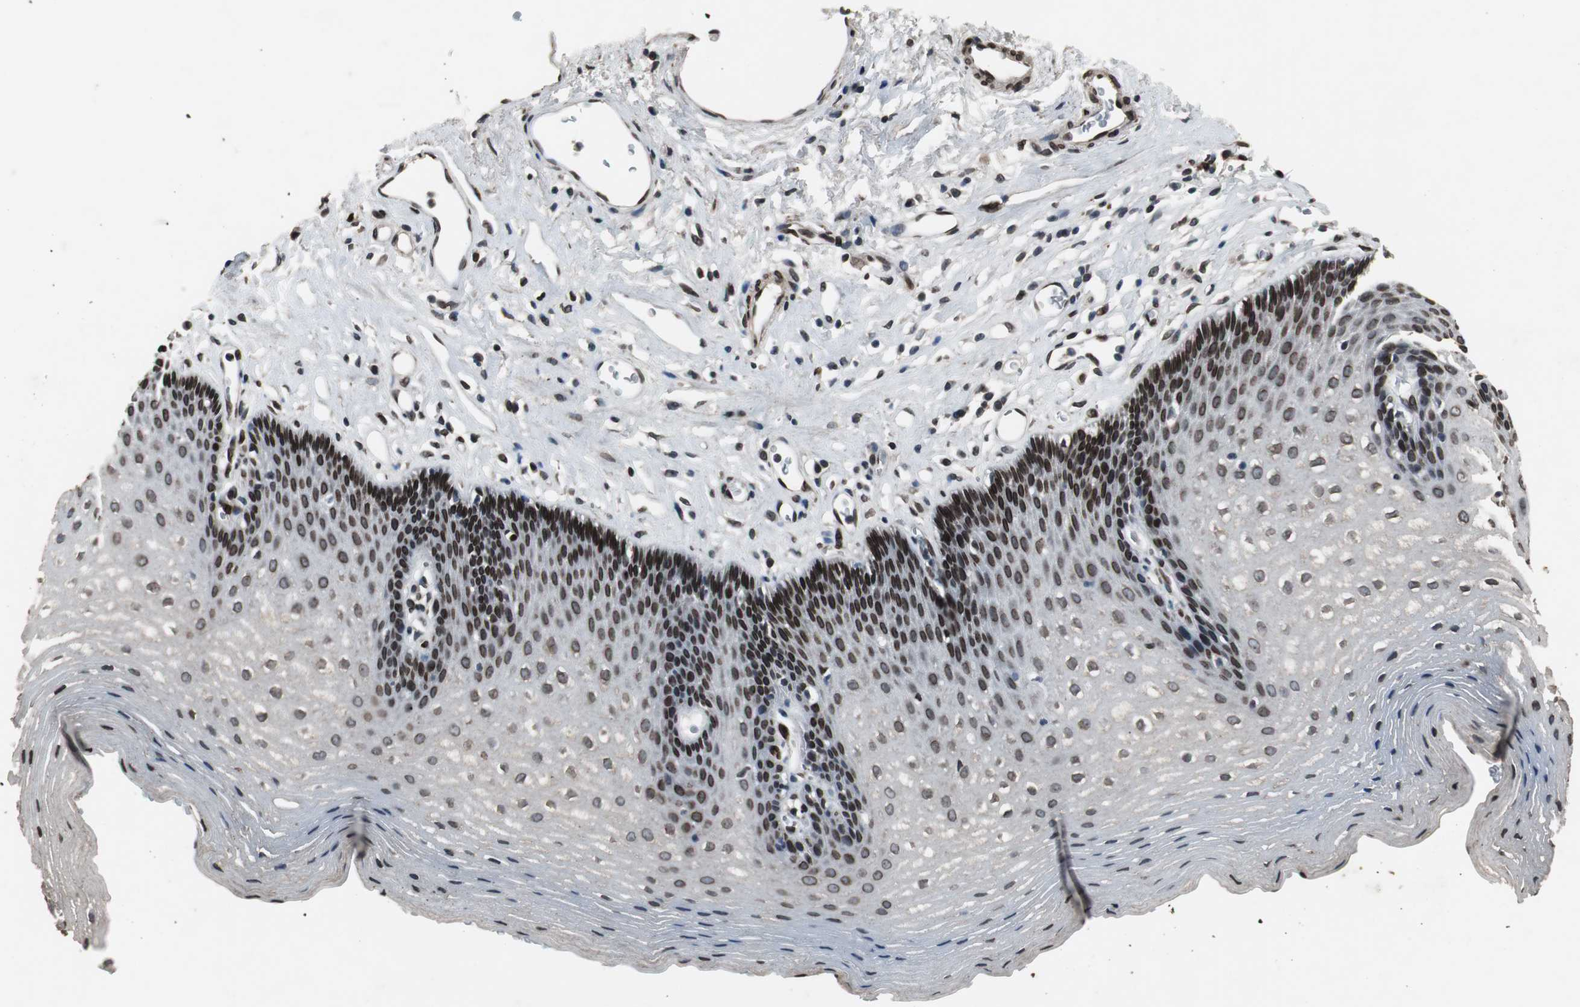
{"staining": {"intensity": "strong", "quantity": ">75%", "location": "cytoplasmic/membranous,nuclear"}, "tissue": "esophagus", "cell_type": "Squamous epithelial cells", "image_type": "normal", "snomed": [{"axis": "morphology", "description": "Normal tissue, NOS"}, {"axis": "topography", "description": "Esophagus"}], "caption": "Protein expression analysis of unremarkable human esophagus reveals strong cytoplasmic/membranous,nuclear expression in about >75% of squamous epithelial cells. Immunohistochemistry (ihc) stains the protein of interest in brown and the nuclei are stained blue.", "gene": "LMNA", "patient": {"sex": "female", "age": 70}}